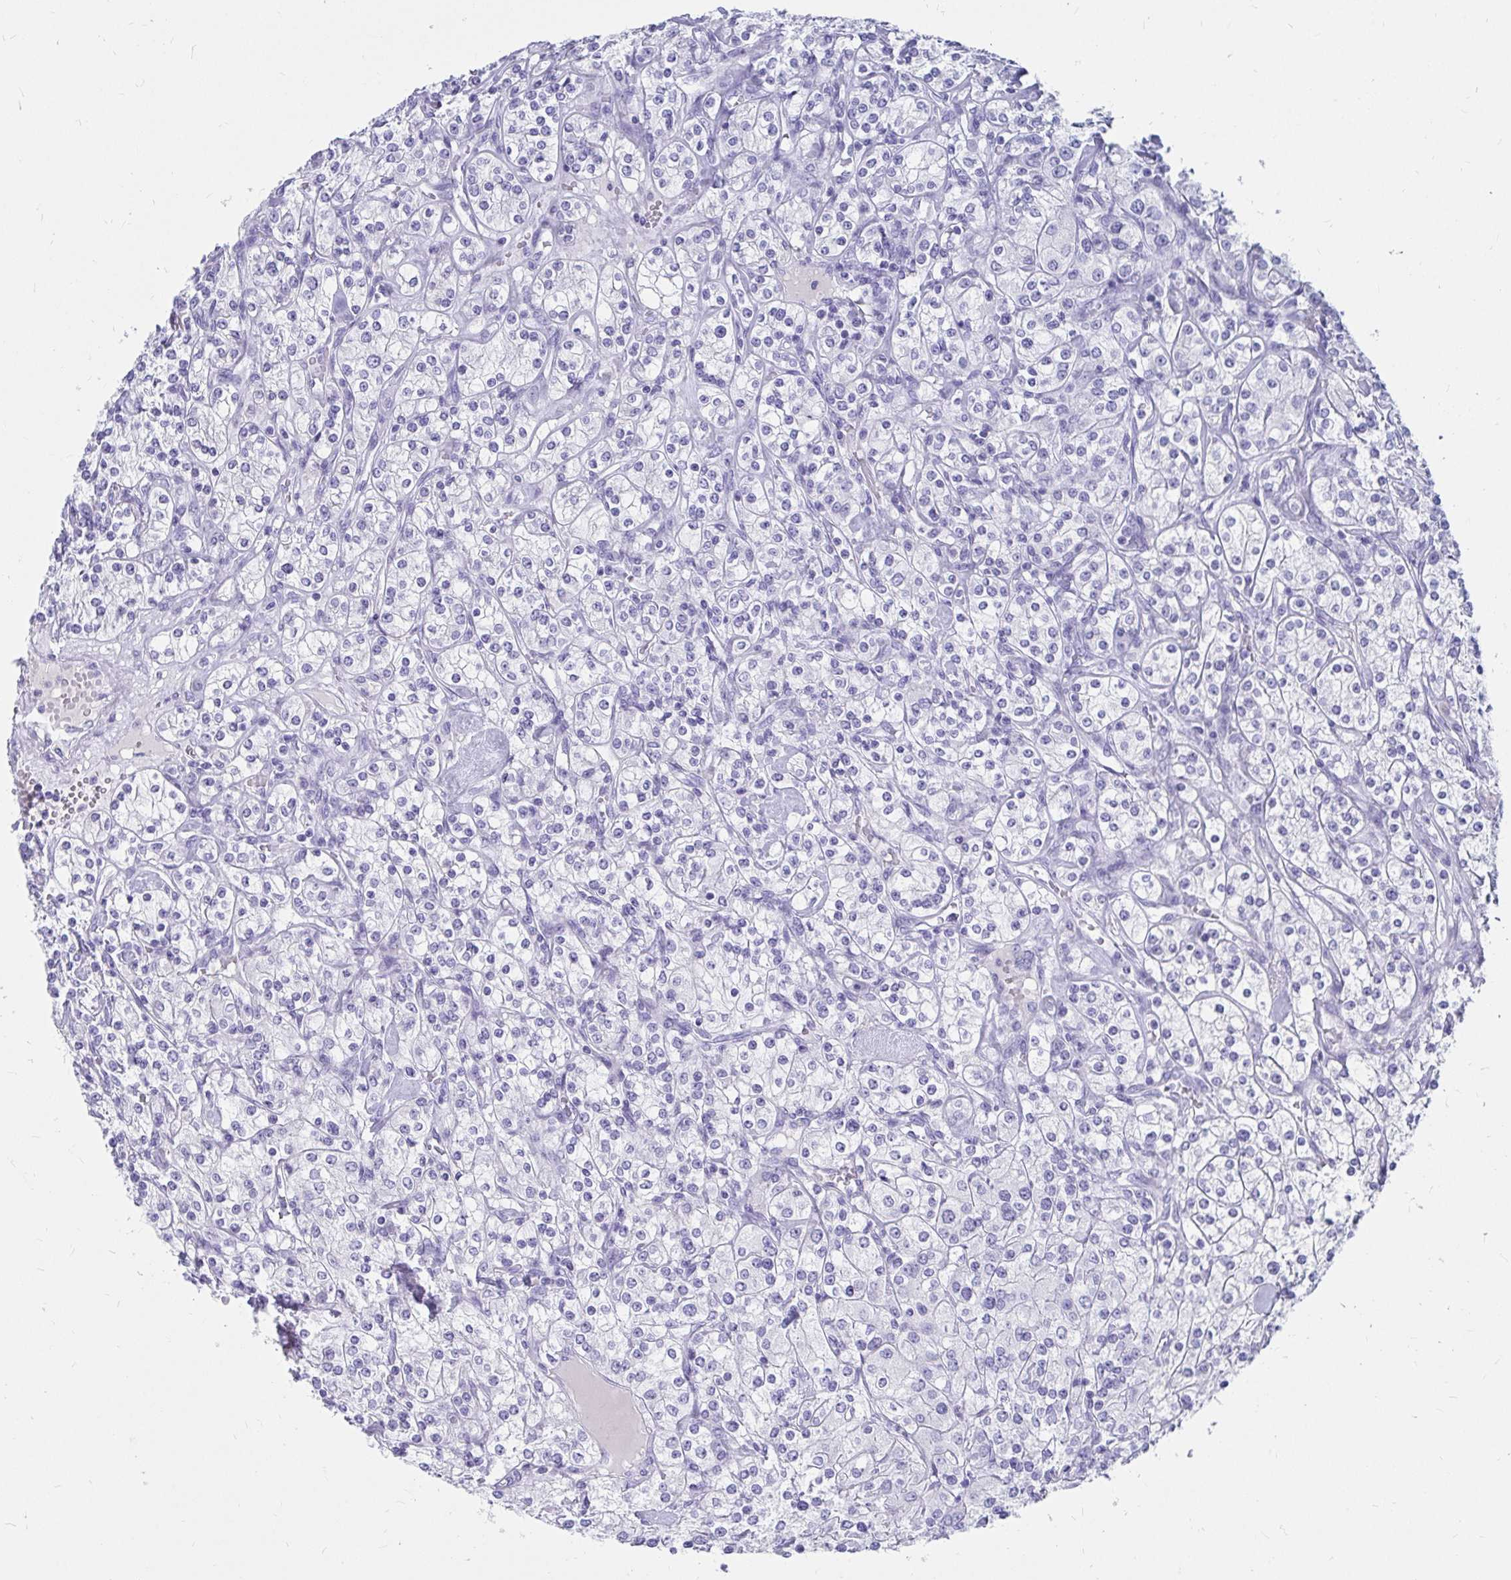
{"staining": {"intensity": "negative", "quantity": "none", "location": "none"}, "tissue": "renal cancer", "cell_type": "Tumor cells", "image_type": "cancer", "snomed": [{"axis": "morphology", "description": "Adenocarcinoma, NOS"}, {"axis": "topography", "description": "Kidney"}], "caption": "Immunohistochemical staining of human renal adenocarcinoma shows no significant staining in tumor cells.", "gene": "DPEP3", "patient": {"sex": "male", "age": 77}}